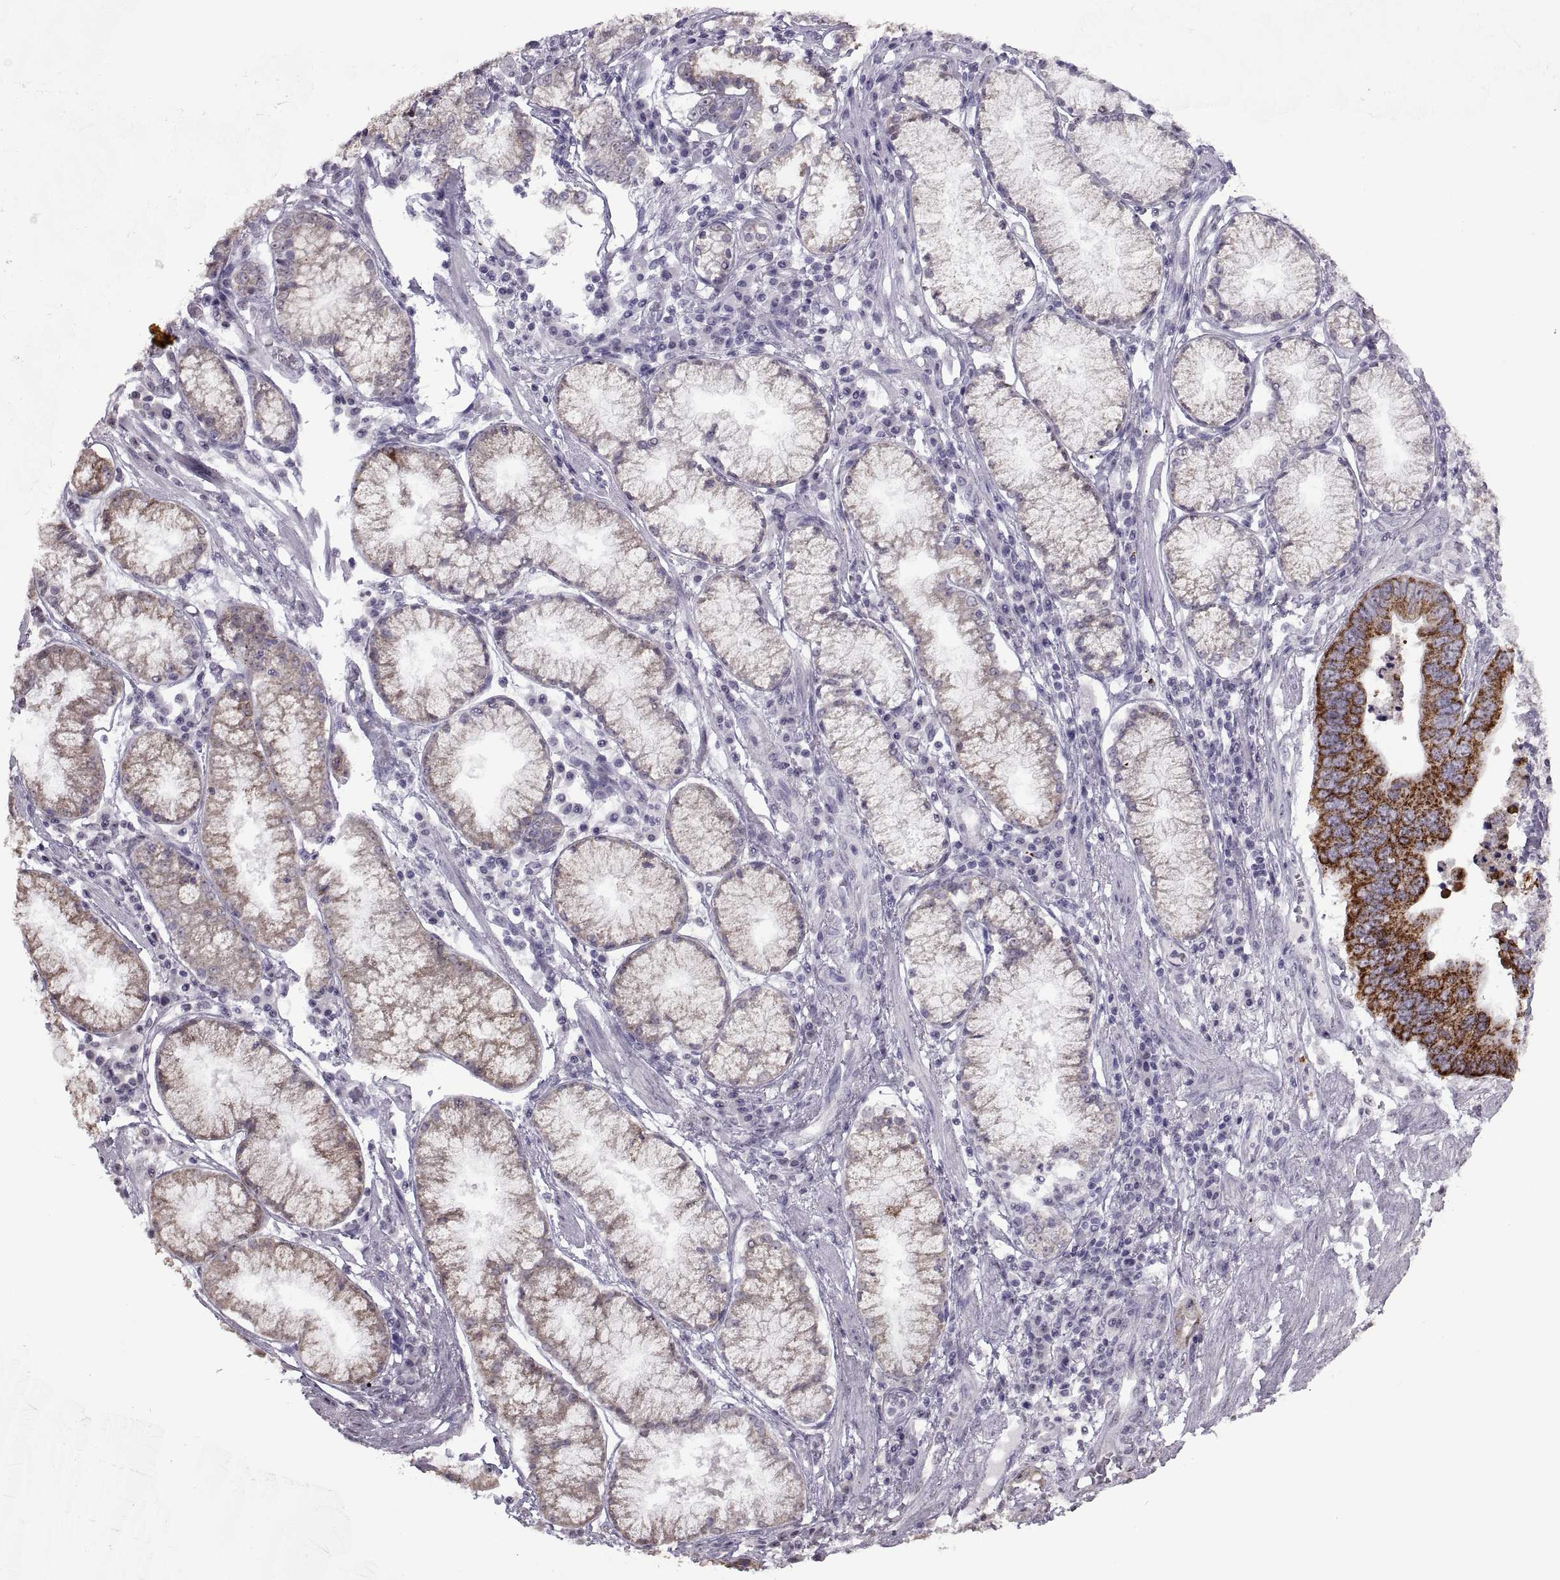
{"staining": {"intensity": "strong", "quantity": "25%-75%", "location": "cytoplasmic/membranous"}, "tissue": "stomach cancer", "cell_type": "Tumor cells", "image_type": "cancer", "snomed": [{"axis": "morphology", "description": "Adenocarcinoma, NOS"}, {"axis": "topography", "description": "Stomach"}], "caption": "Immunohistochemistry photomicrograph of human stomach adenocarcinoma stained for a protein (brown), which demonstrates high levels of strong cytoplasmic/membranous staining in about 25%-75% of tumor cells.", "gene": "ASIC2", "patient": {"sex": "male", "age": 84}}